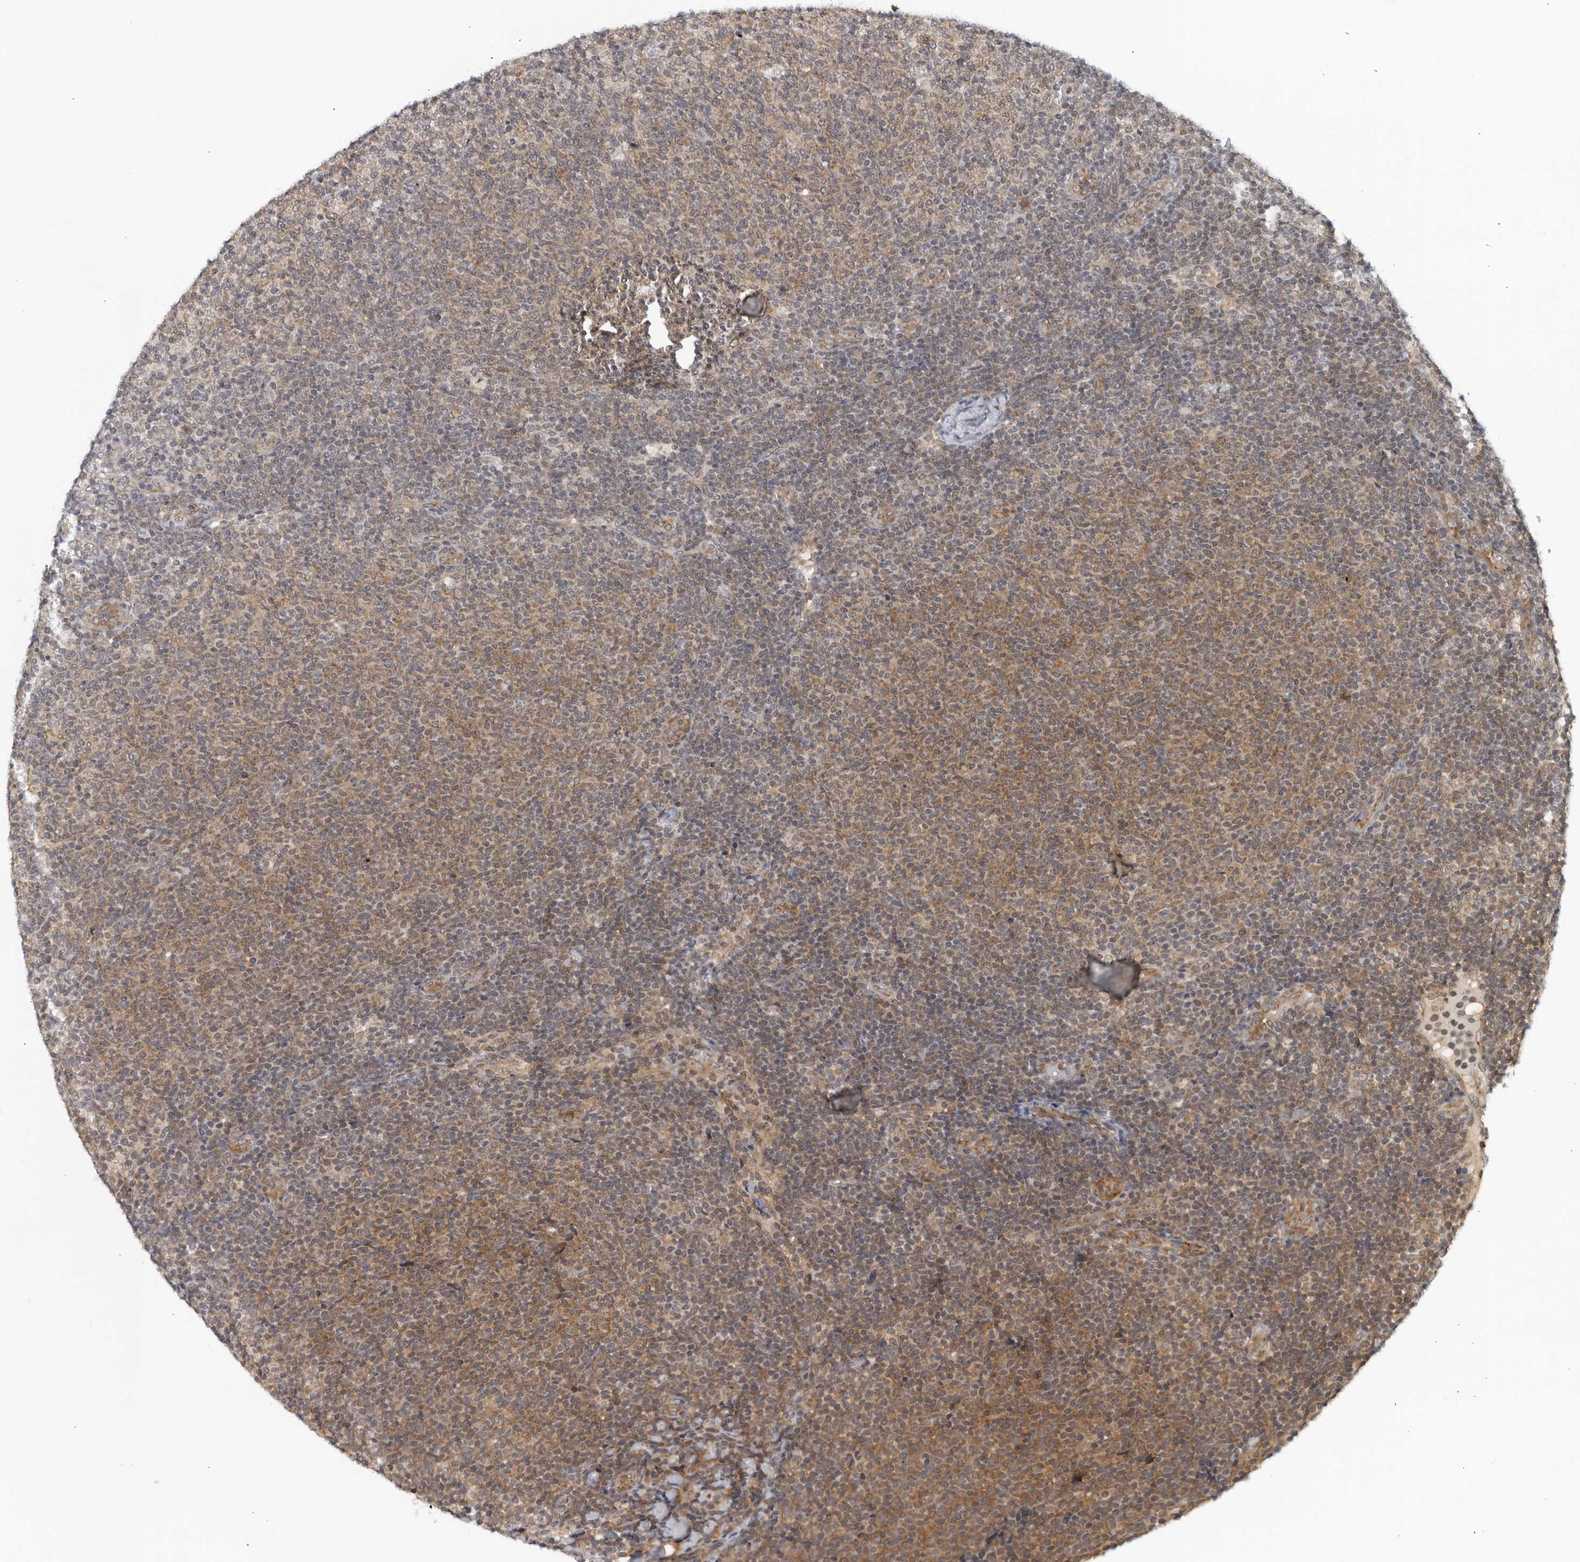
{"staining": {"intensity": "weak", "quantity": "25%-75%", "location": "cytoplasmic/membranous"}, "tissue": "lymphoma", "cell_type": "Tumor cells", "image_type": "cancer", "snomed": [{"axis": "morphology", "description": "Malignant lymphoma, non-Hodgkin's type, Low grade"}, {"axis": "topography", "description": "Lymph node"}], "caption": "High-power microscopy captured an IHC histopathology image of malignant lymphoma, non-Hodgkin's type (low-grade), revealing weak cytoplasmic/membranous expression in approximately 25%-75% of tumor cells. Nuclei are stained in blue.", "gene": "RC3H1", "patient": {"sex": "male", "age": 66}}